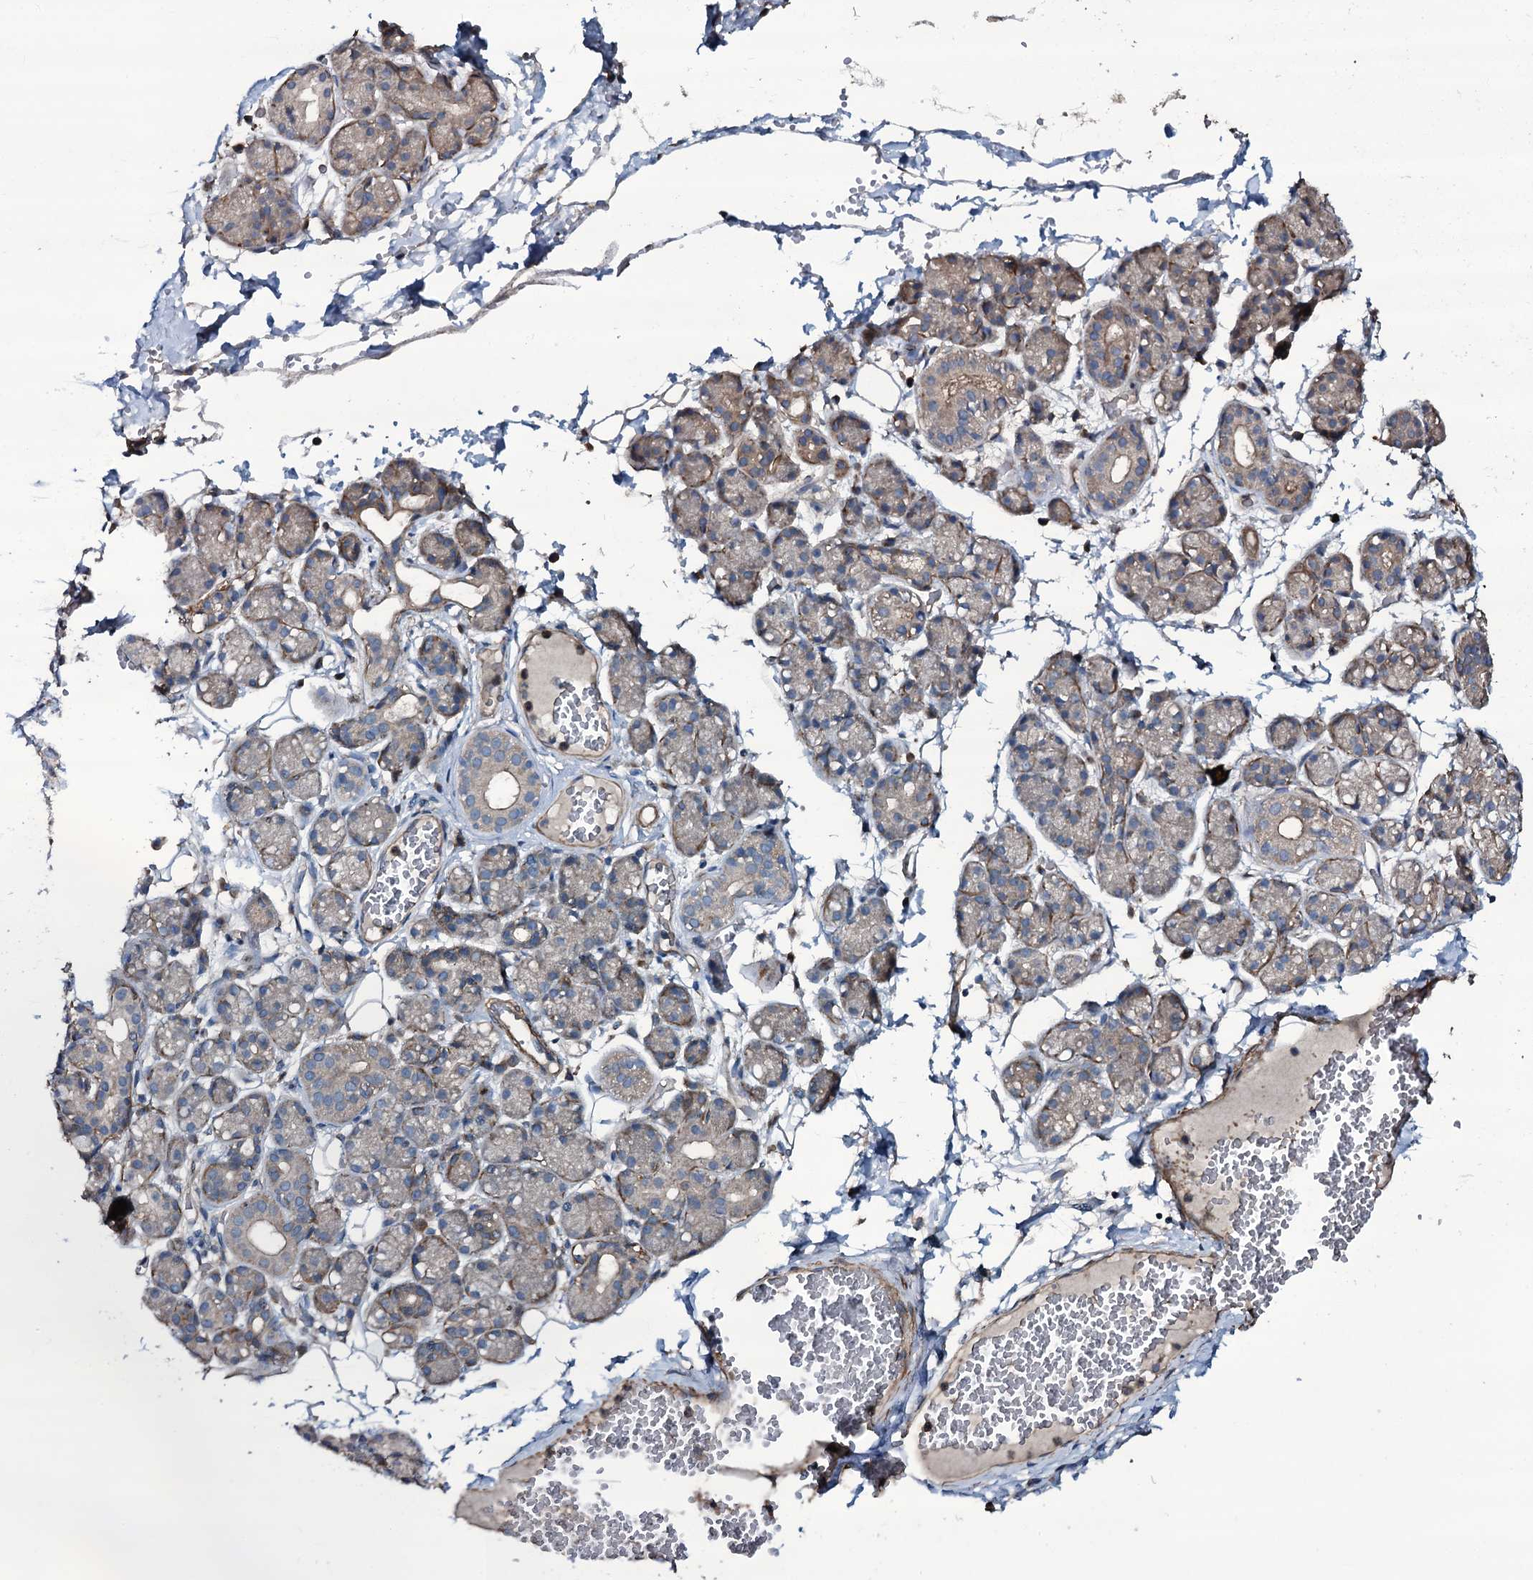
{"staining": {"intensity": "weak", "quantity": "25%-75%", "location": "cytoplasmic/membranous"}, "tissue": "salivary gland", "cell_type": "Glandular cells", "image_type": "normal", "snomed": [{"axis": "morphology", "description": "Normal tissue, NOS"}, {"axis": "topography", "description": "Salivary gland"}], "caption": "IHC image of unremarkable human salivary gland stained for a protein (brown), which demonstrates low levels of weak cytoplasmic/membranous positivity in approximately 25%-75% of glandular cells.", "gene": "WIPF3", "patient": {"sex": "male", "age": 63}}